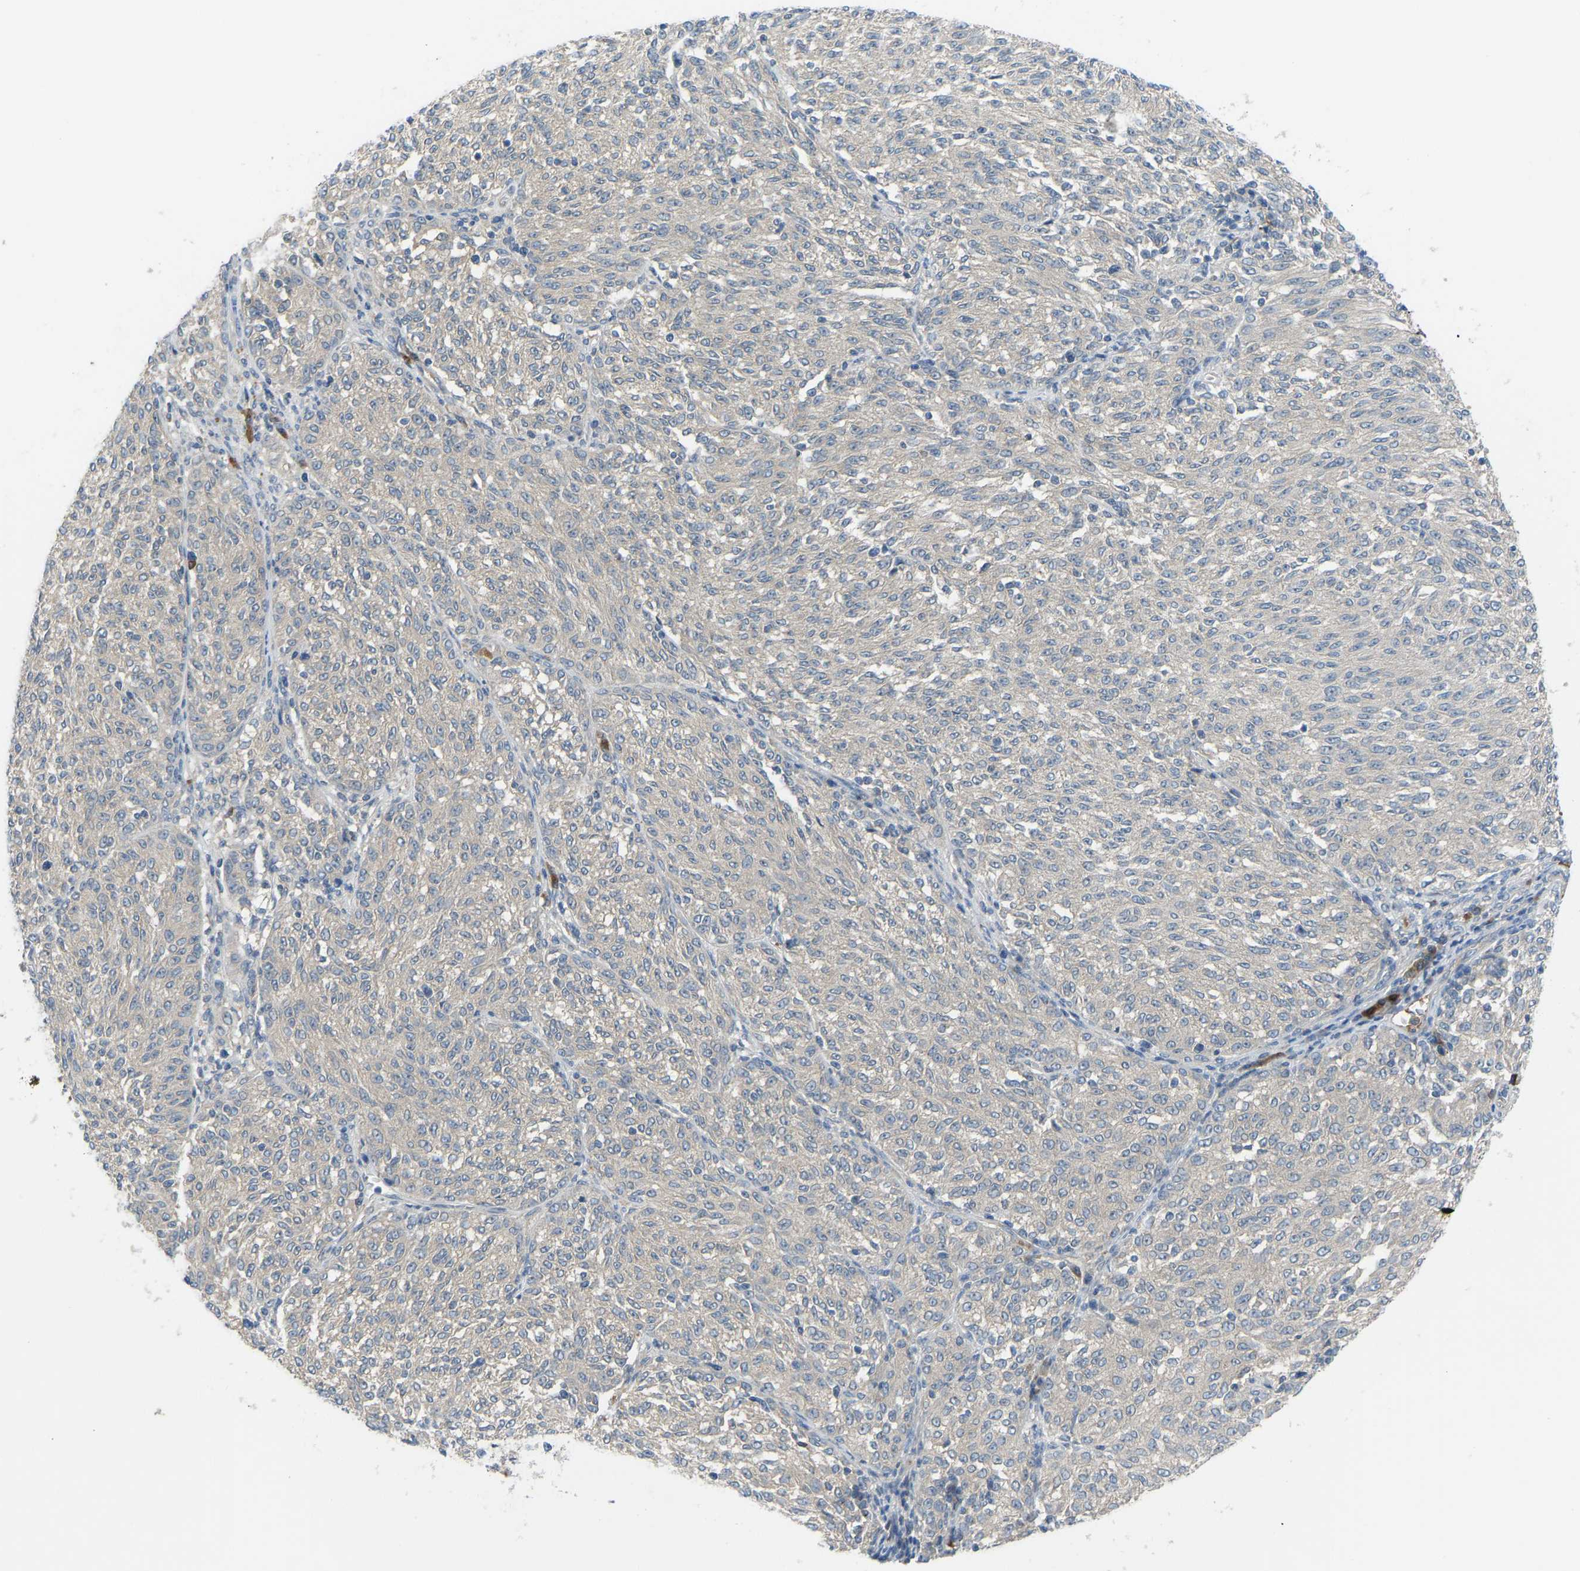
{"staining": {"intensity": "negative", "quantity": "none", "location": "none"}, "tissue": "melanoma", "cell_type": "Tumor cells", "image_type": "cancer", "snomed": [{"axis": "morphology", "description": "Malignant melanoma, NOS"}, {"axis": "topography", "description": "Skin"}], "caption": "DAB immunohistochemical staining of malignant melanoma exhibits no significant staining in tumor cells. (DAB (3,3'-diaminobenzidine) immunohistochemistry with hematoxylin counter stain).", "gene": "ZNF251", "patient": {"sex": "female", "age": 72}}